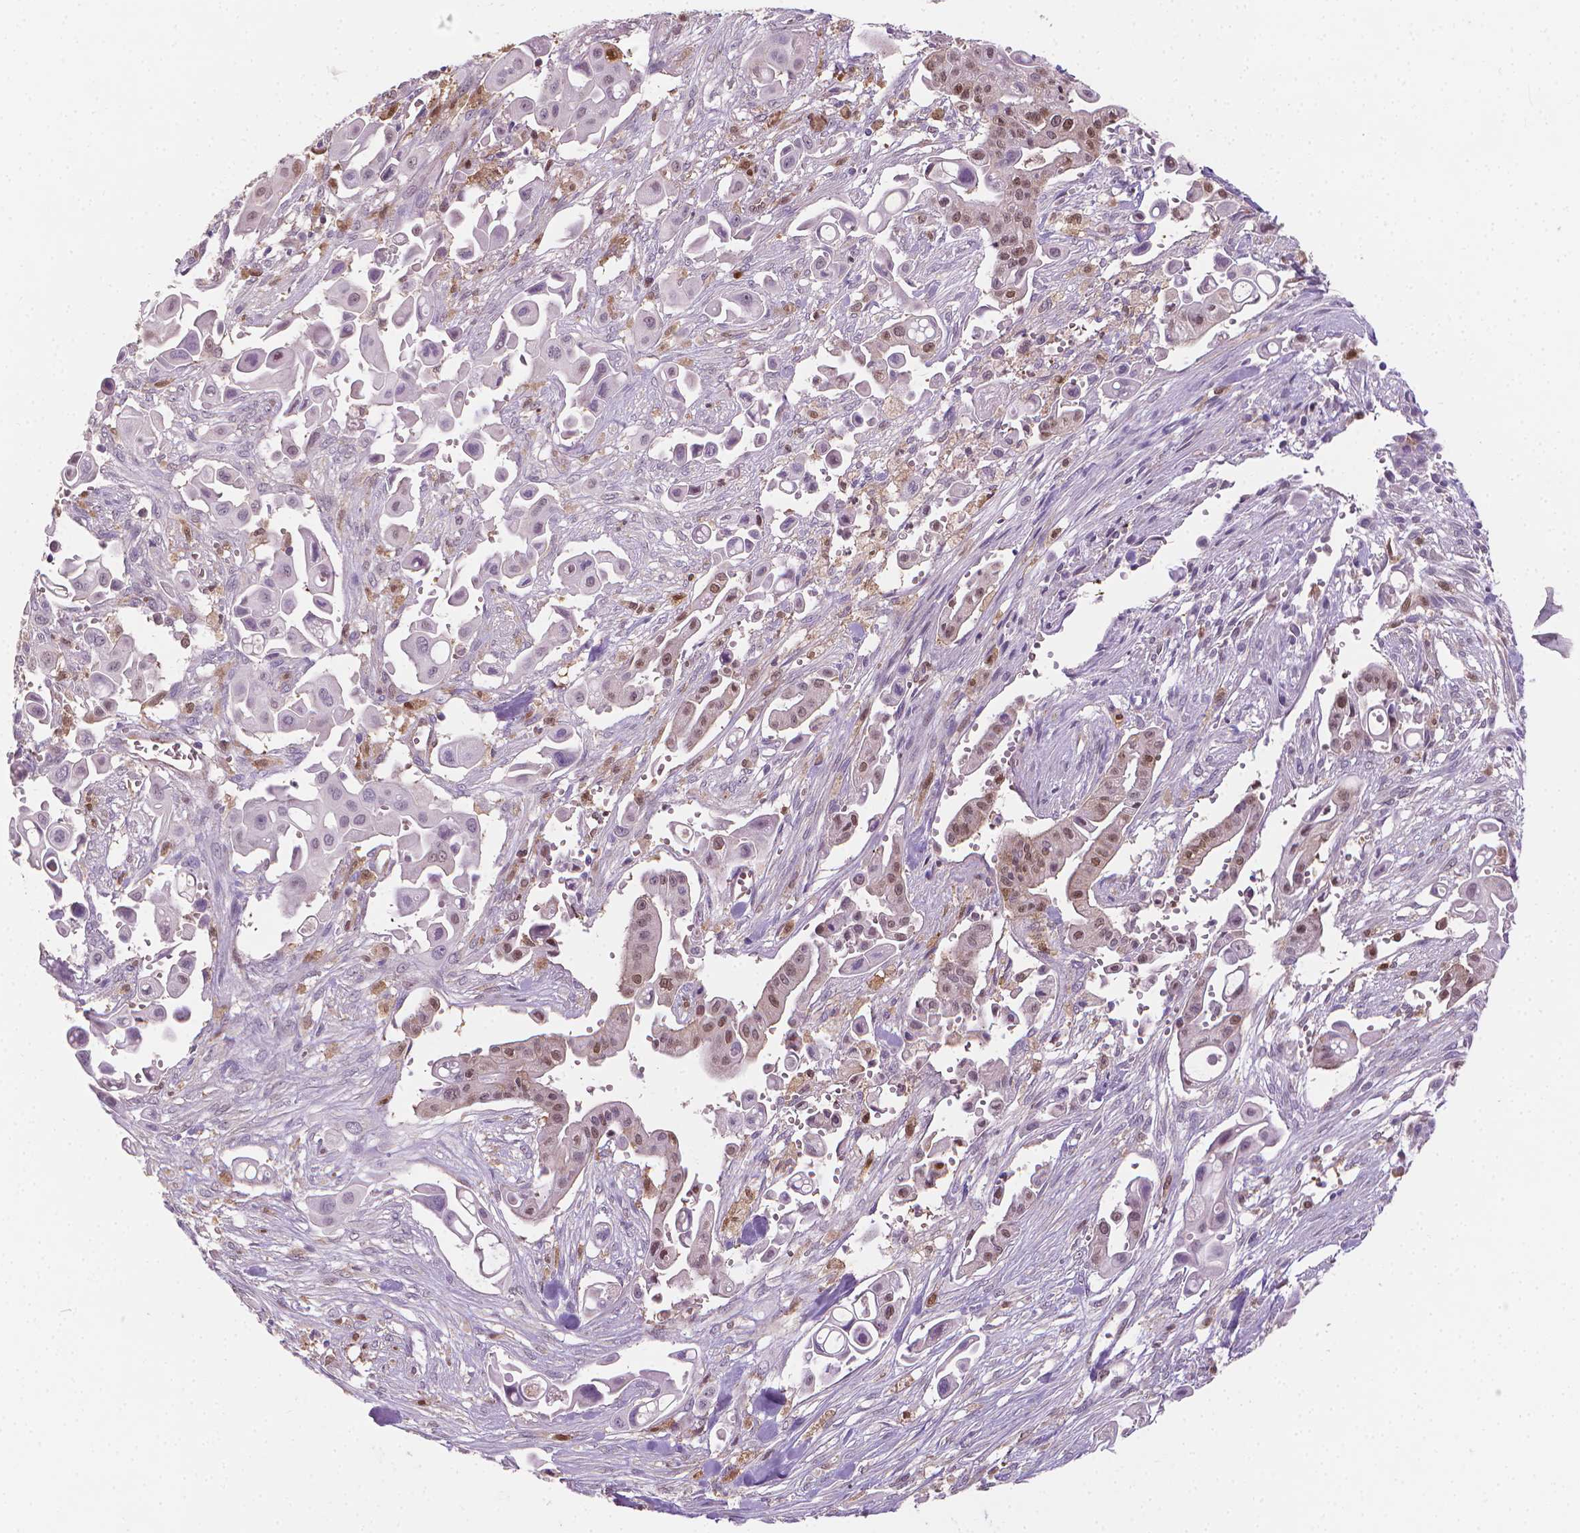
{"staining": {"intensity": "moderate", "quantity": "<25%", "location": "nuclear"}, "tissue": "pancreatic cancer", "cell_type": "Tumor cells", "image_type": "cancer", "snomed": [{"axis": "morphology", "description": "Adenocarcinoma, NOS"}, {"axis": "topography", "description": "Pancreas"}], "caption": "Pancreatic cancer stained with DAB (3,3'-diaminobenzidine) immunohistochemistry (IHC) demonstrates low levels of moderate nuclear staining in approximately <25% of tumor cells.", "gene": "TNFAIP2", "patient": {"sex": "male", "age": 50}}